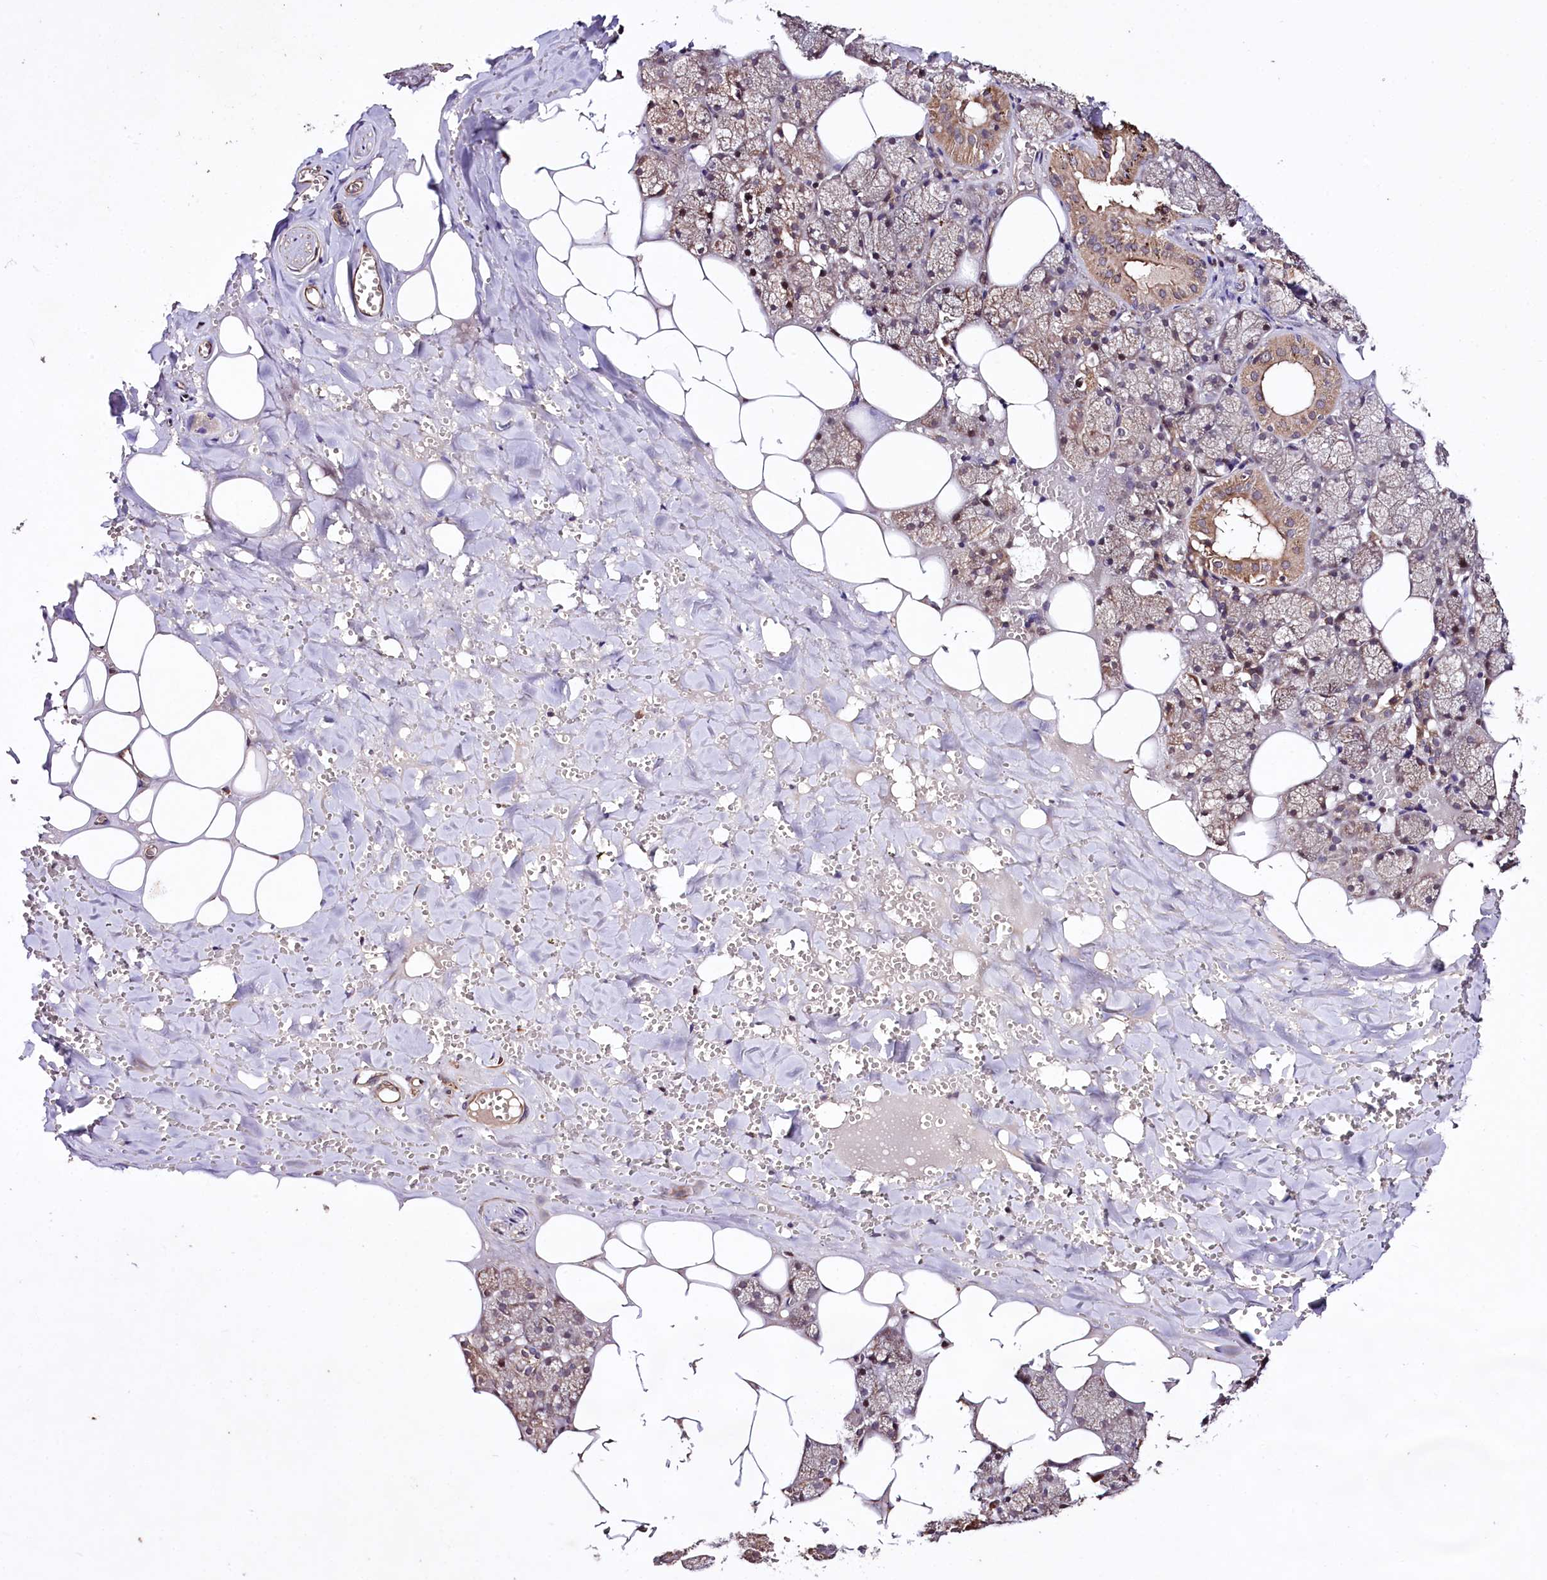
{"staining": {"intensity": "moderate", "quantity": "25%-75%", "location": "cytoplasmic/membranous,nuclear"}, "tissue": "salivary gland", "cell_type": "Glandular cells", "image_type": "normal", "snomed": [{"axis": "morphology", "description": "Normal tissue, NOS"}, {"axis": "topography", "description": "Salivary gland"}], "caption": "Salivary gland stained for a protein (brown) exhibits moderate cytoplasmic/membranous,nuclear positive expression in about 25%-75% of glandular cells.", "gene": "TNPO3", "patient": {"sex": "male", "age": 62}}